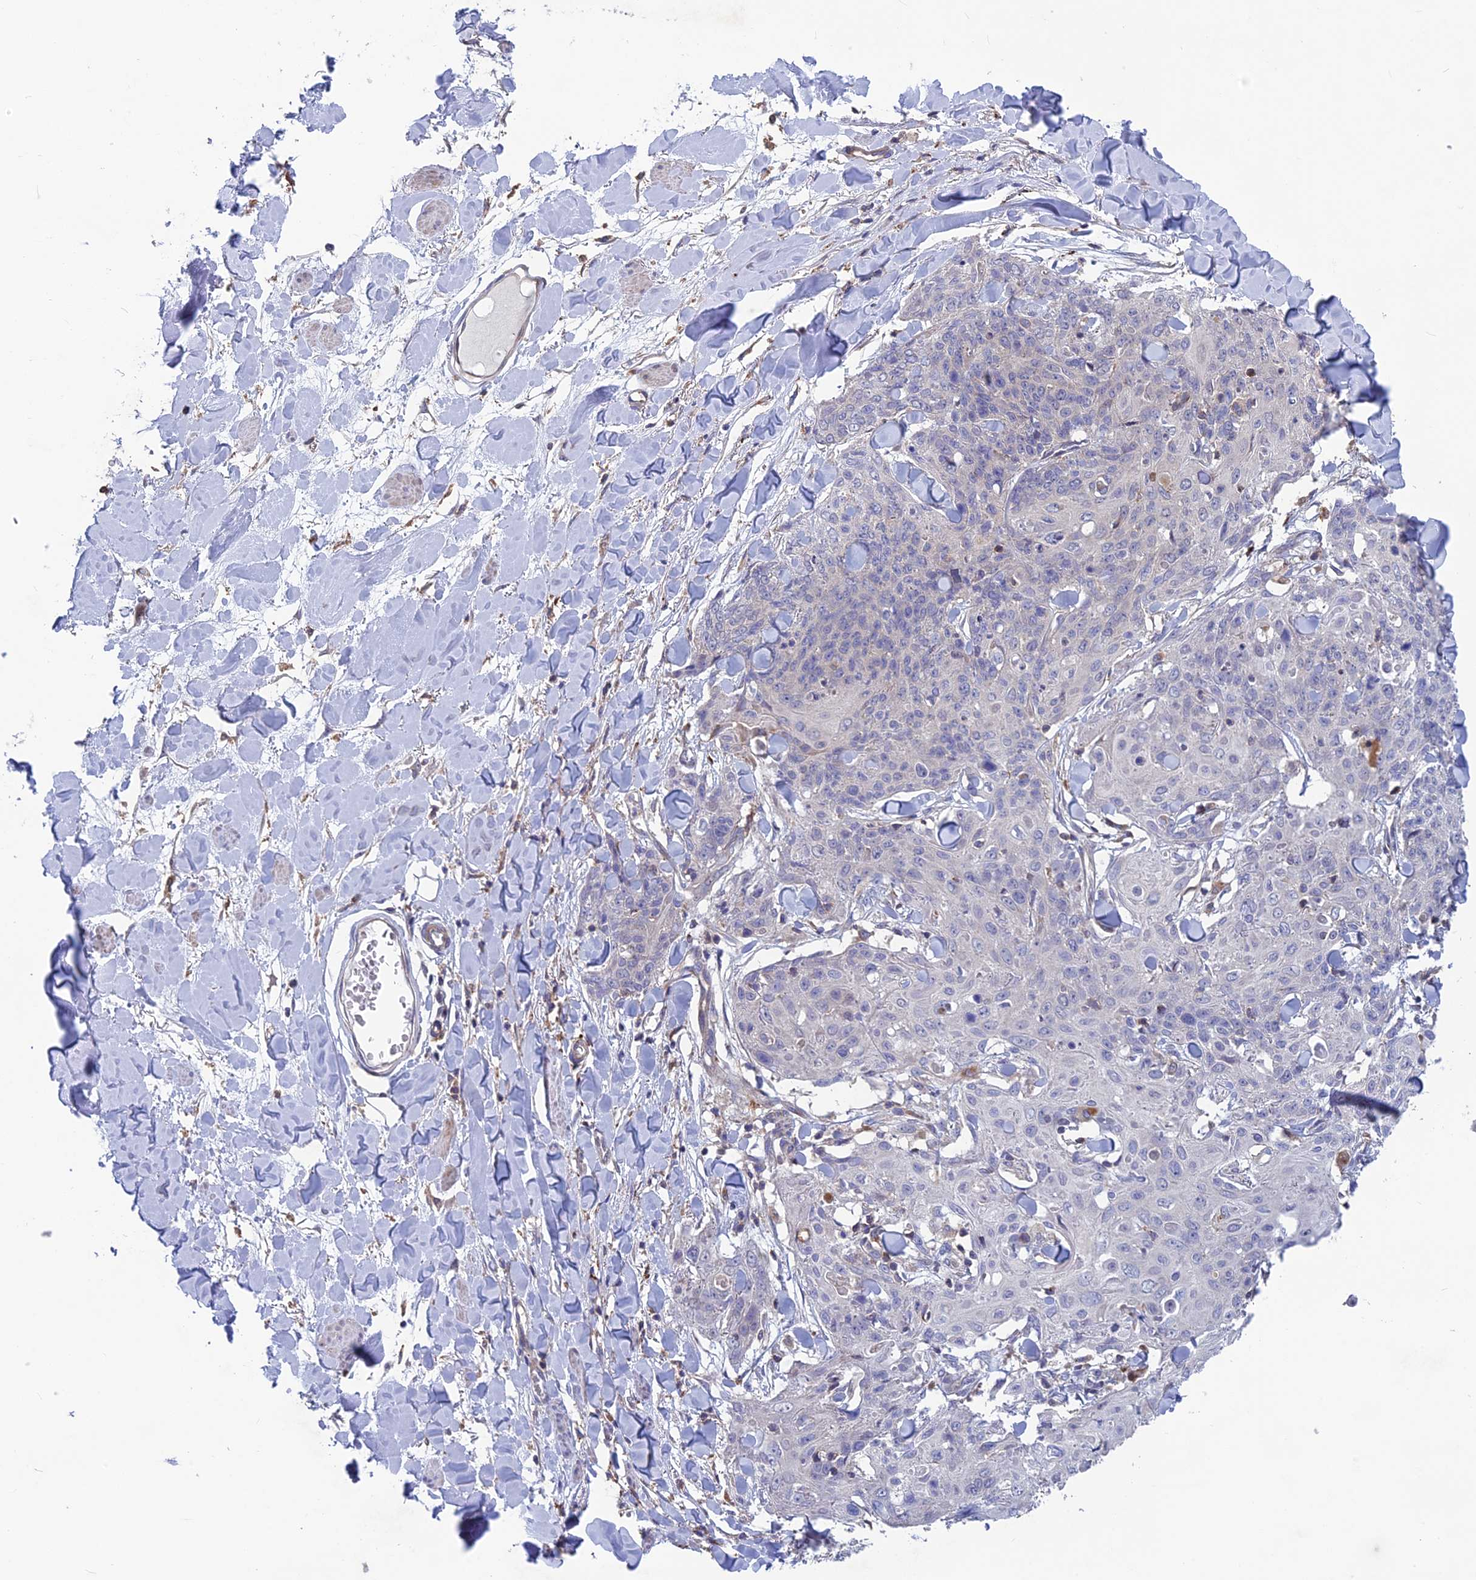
{"staining": {"intensity": "negative", "quantity": "none", "location": "none"}, "tissue": "skin cancer", "cell_type": "Tumor cells", "image_type": "cancer", "snomed": [{"axis": "morphology", "description": "Squamous cell carcinoma, NOS"}, {"axis": "topography", "description": "Skin"}, {"axis": "topography", "description": "Vulva"}], "caption": "Immunohistochemistry (IHC) histopathology image of human skin cancer (squamous cell carcinoma) stained for a protein (brown), which reveals no expression in tumor cells. The staining is performed using DAB (3,3'-diaminobenzidine) brown chromogen with nuclei counter-stained in using hematoxylin.", "gene": "BLTP2", "patient": {"sex": "female", "age": 85}}